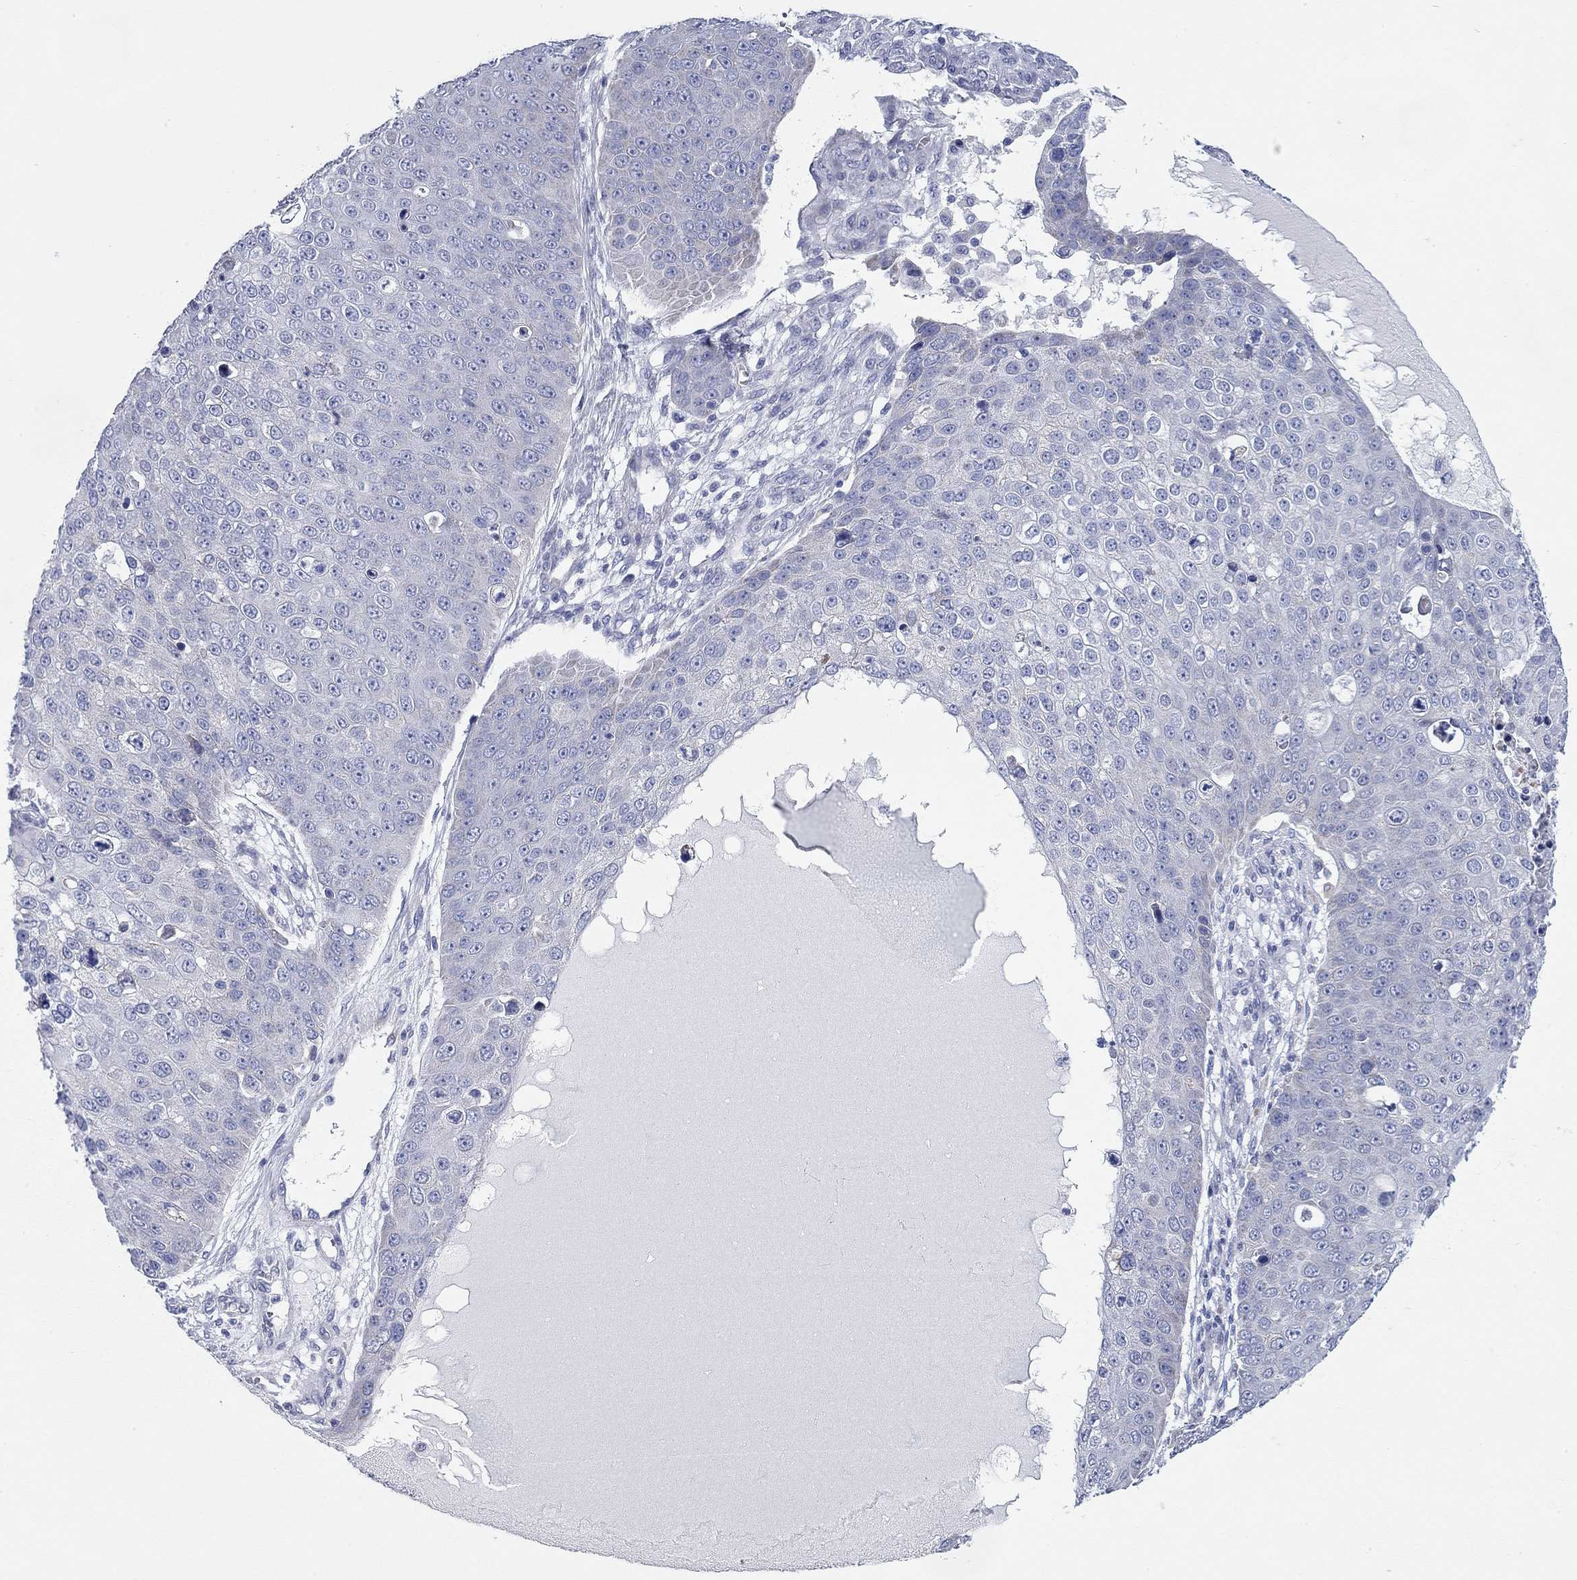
{"staining": {"intensity": "negative", "quantity": "none", "location": "none"}, "tissue": "skin cancer", "cell_type": "Tumor cells", "image_type": "cancer", "snomed": [{"axis": "morphology", "description": "Squamous cell carcinoma, NOS"}, {"axis": "topography", "description": "Skin"}], "caption": "Photomicrograph shows no protein staining in tumor cells of skin squamous cell carcinoma tissue.", "gene": "CHI3L2", "patient": {"sex": "male", "age": 71}}